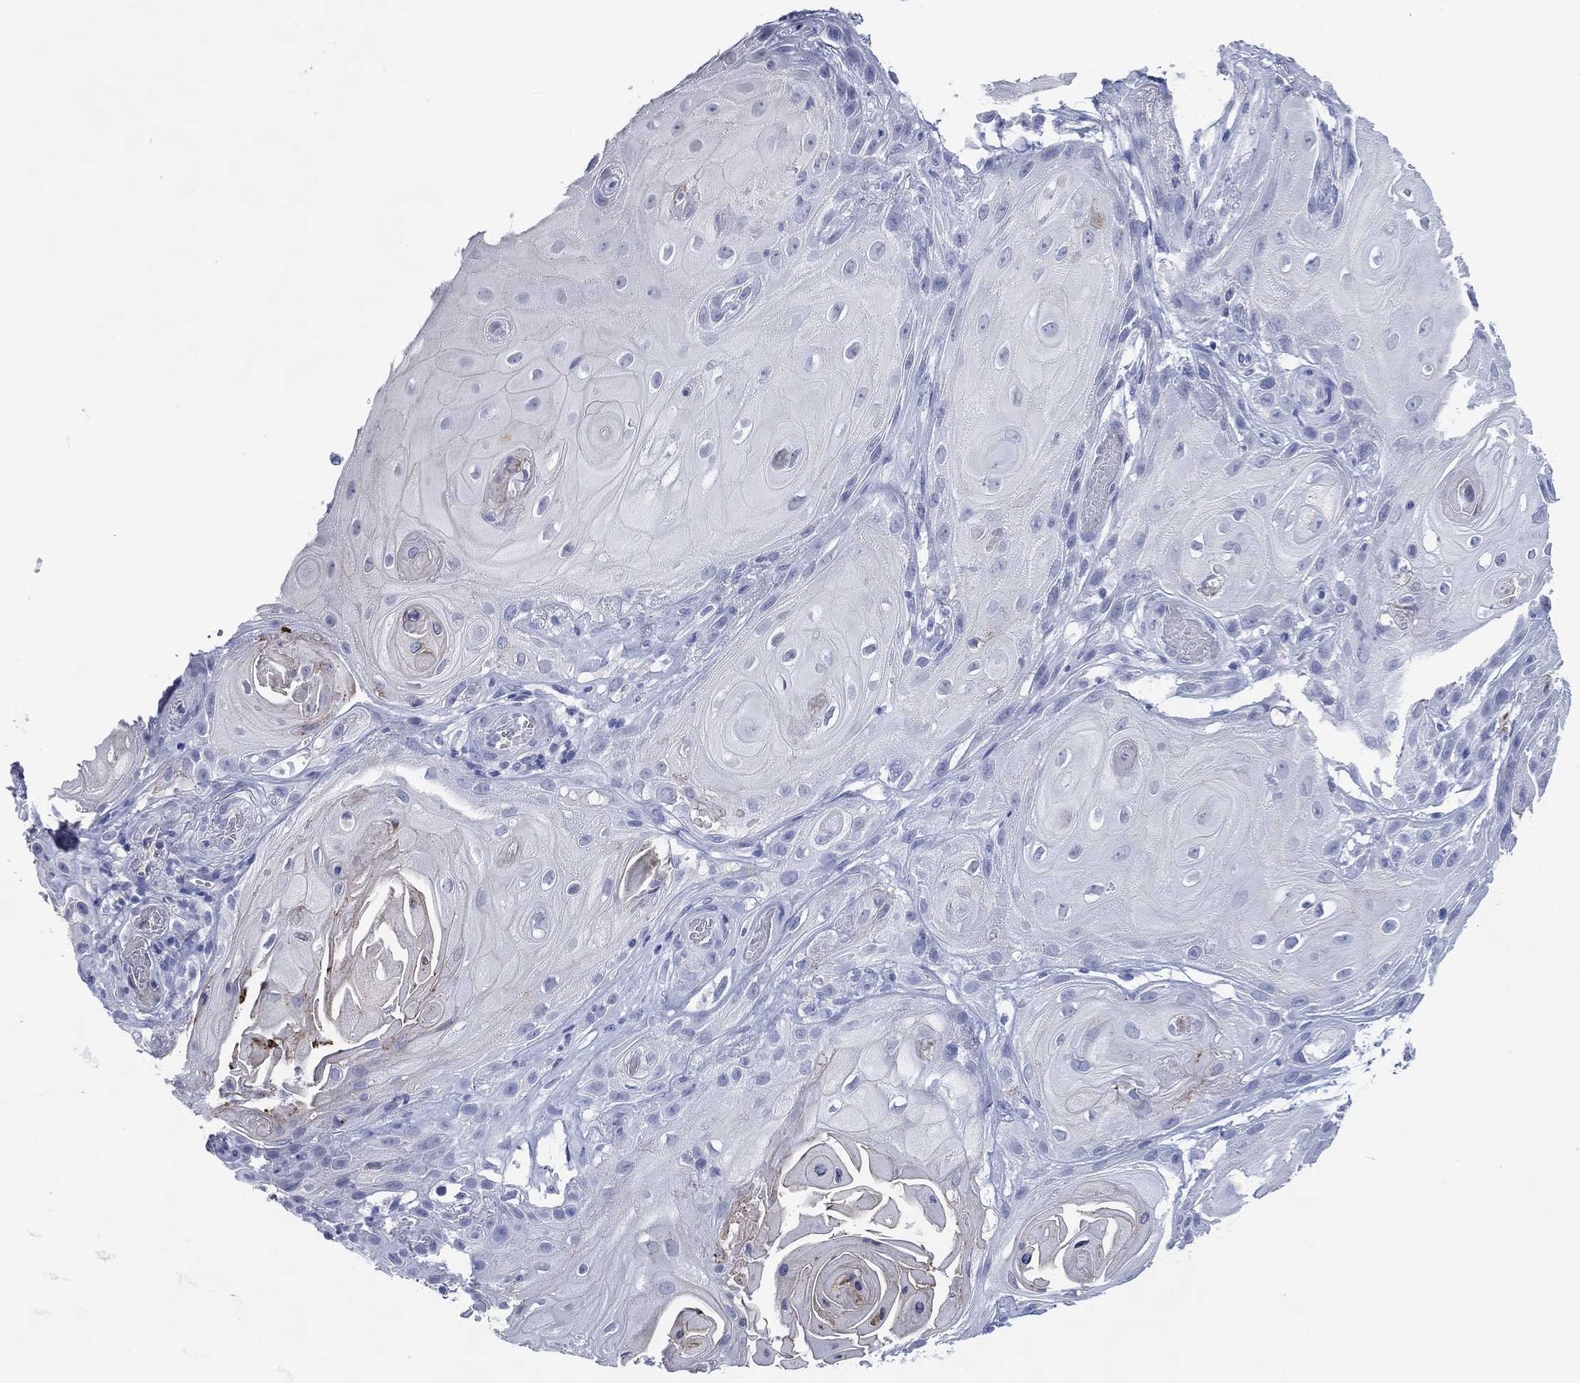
{"staining": {"intensity": "negative", "quantity": "none", "location": "none"}, "tissue": "skin cancer", "cell_type": "Tumor cells", "image_type": "cancer", "snomed": [{"axis": "morphology", "description": "Squamous cell carcinoma, NOS"}, {"axis": "topography", "description": "Skin"}], "caption": "Protein analysis of skin cancer (squamous cell carcinoma) reveals no significant positivity in tumor cells.", "gene": "TMEM247", "patient": {"sex": "male", "age": 62}}